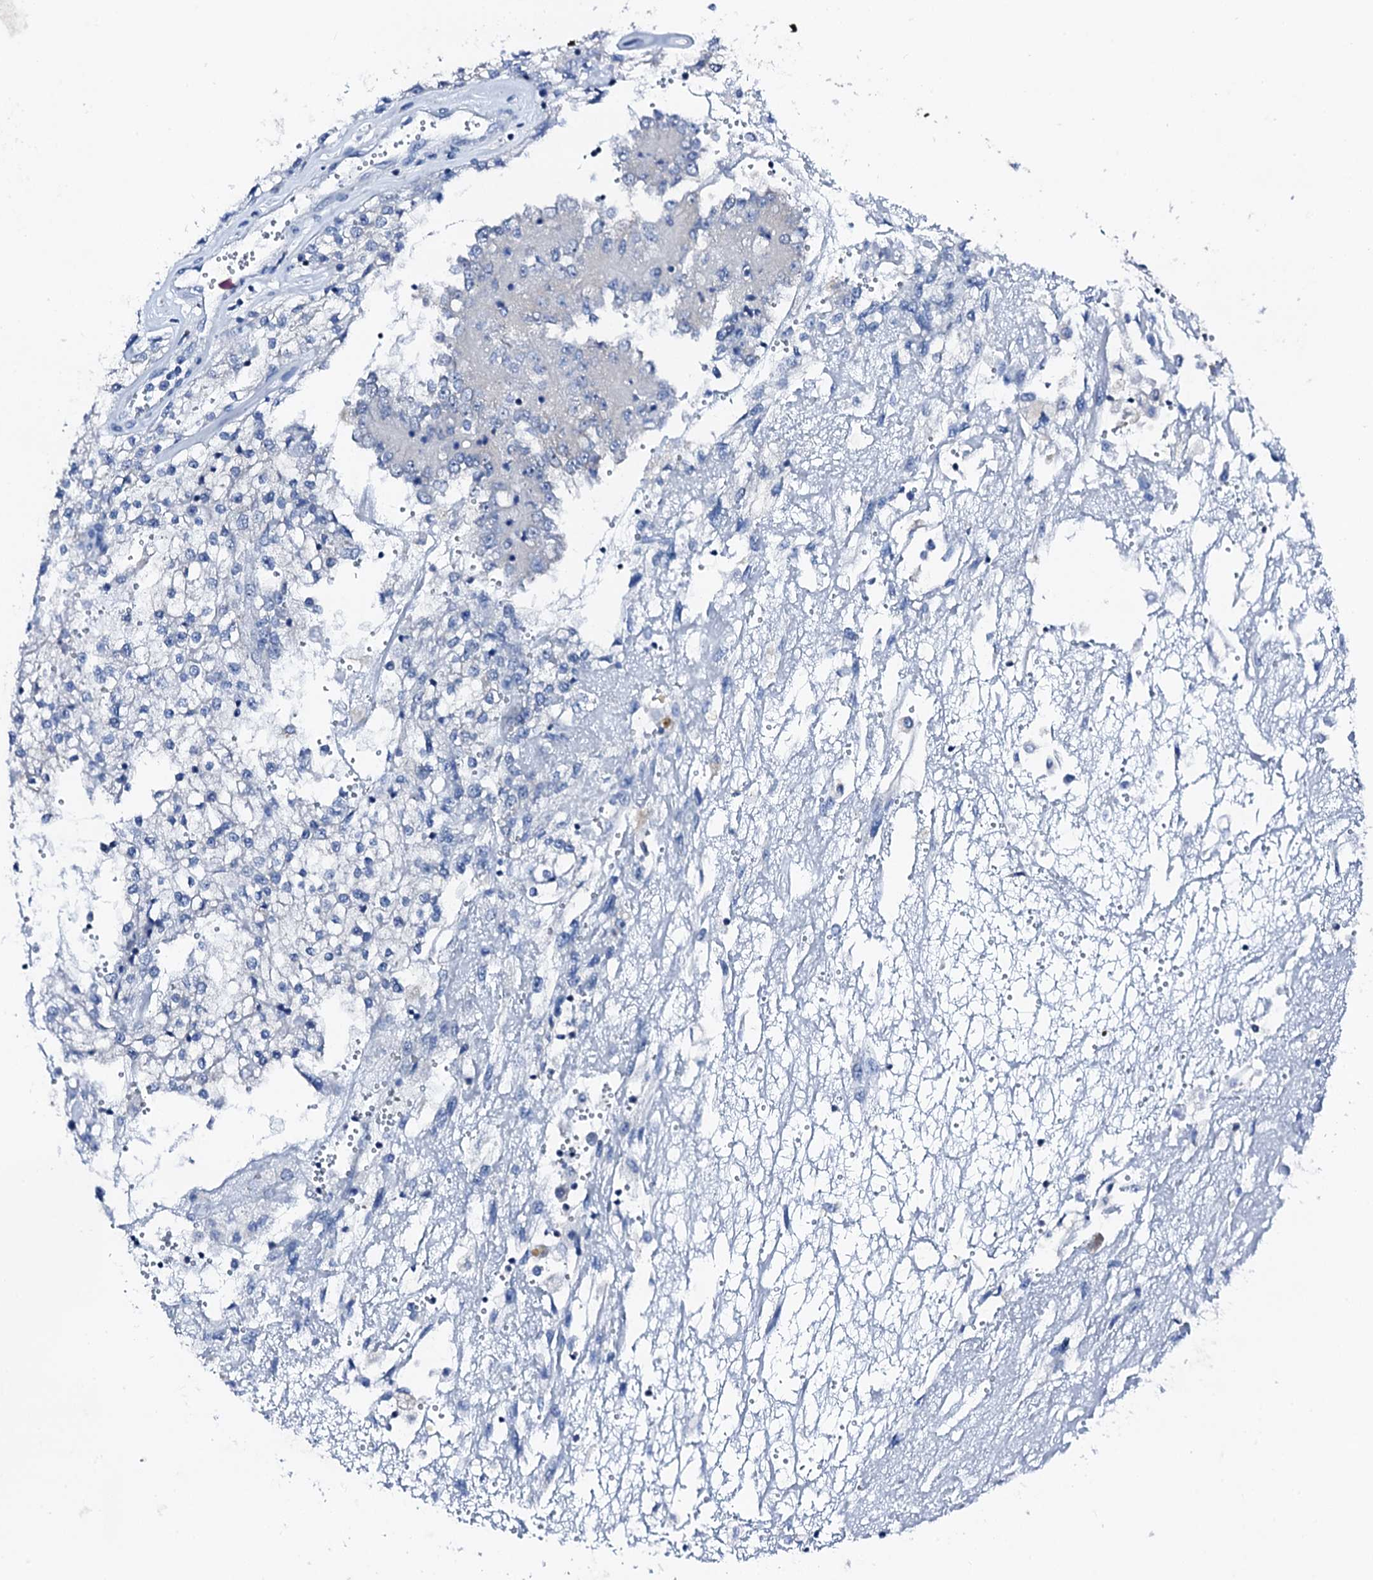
{"staining": {"intensity": "negative", "quantity": "none", "location": "none"}, "tissue": "renal cancer", "cell_type": "Tumor cells", "image_type": "cancer", "snomed": [{"axis": "morphology", "description": "Adenocarcinoma, NOS"}, {"axis": "topography", "description": "Kidney"}], "caption": "A micrograph of human renal cancer (adenocarcinoma) is negative for staining in tumor cells. (Stains: DAB IHC with hematoxylin counter stain, Microscopy: brightfield microscopy at high magnification).", "gene": "TRAFD1", "patient": {"sex": "female", "age": 52}}